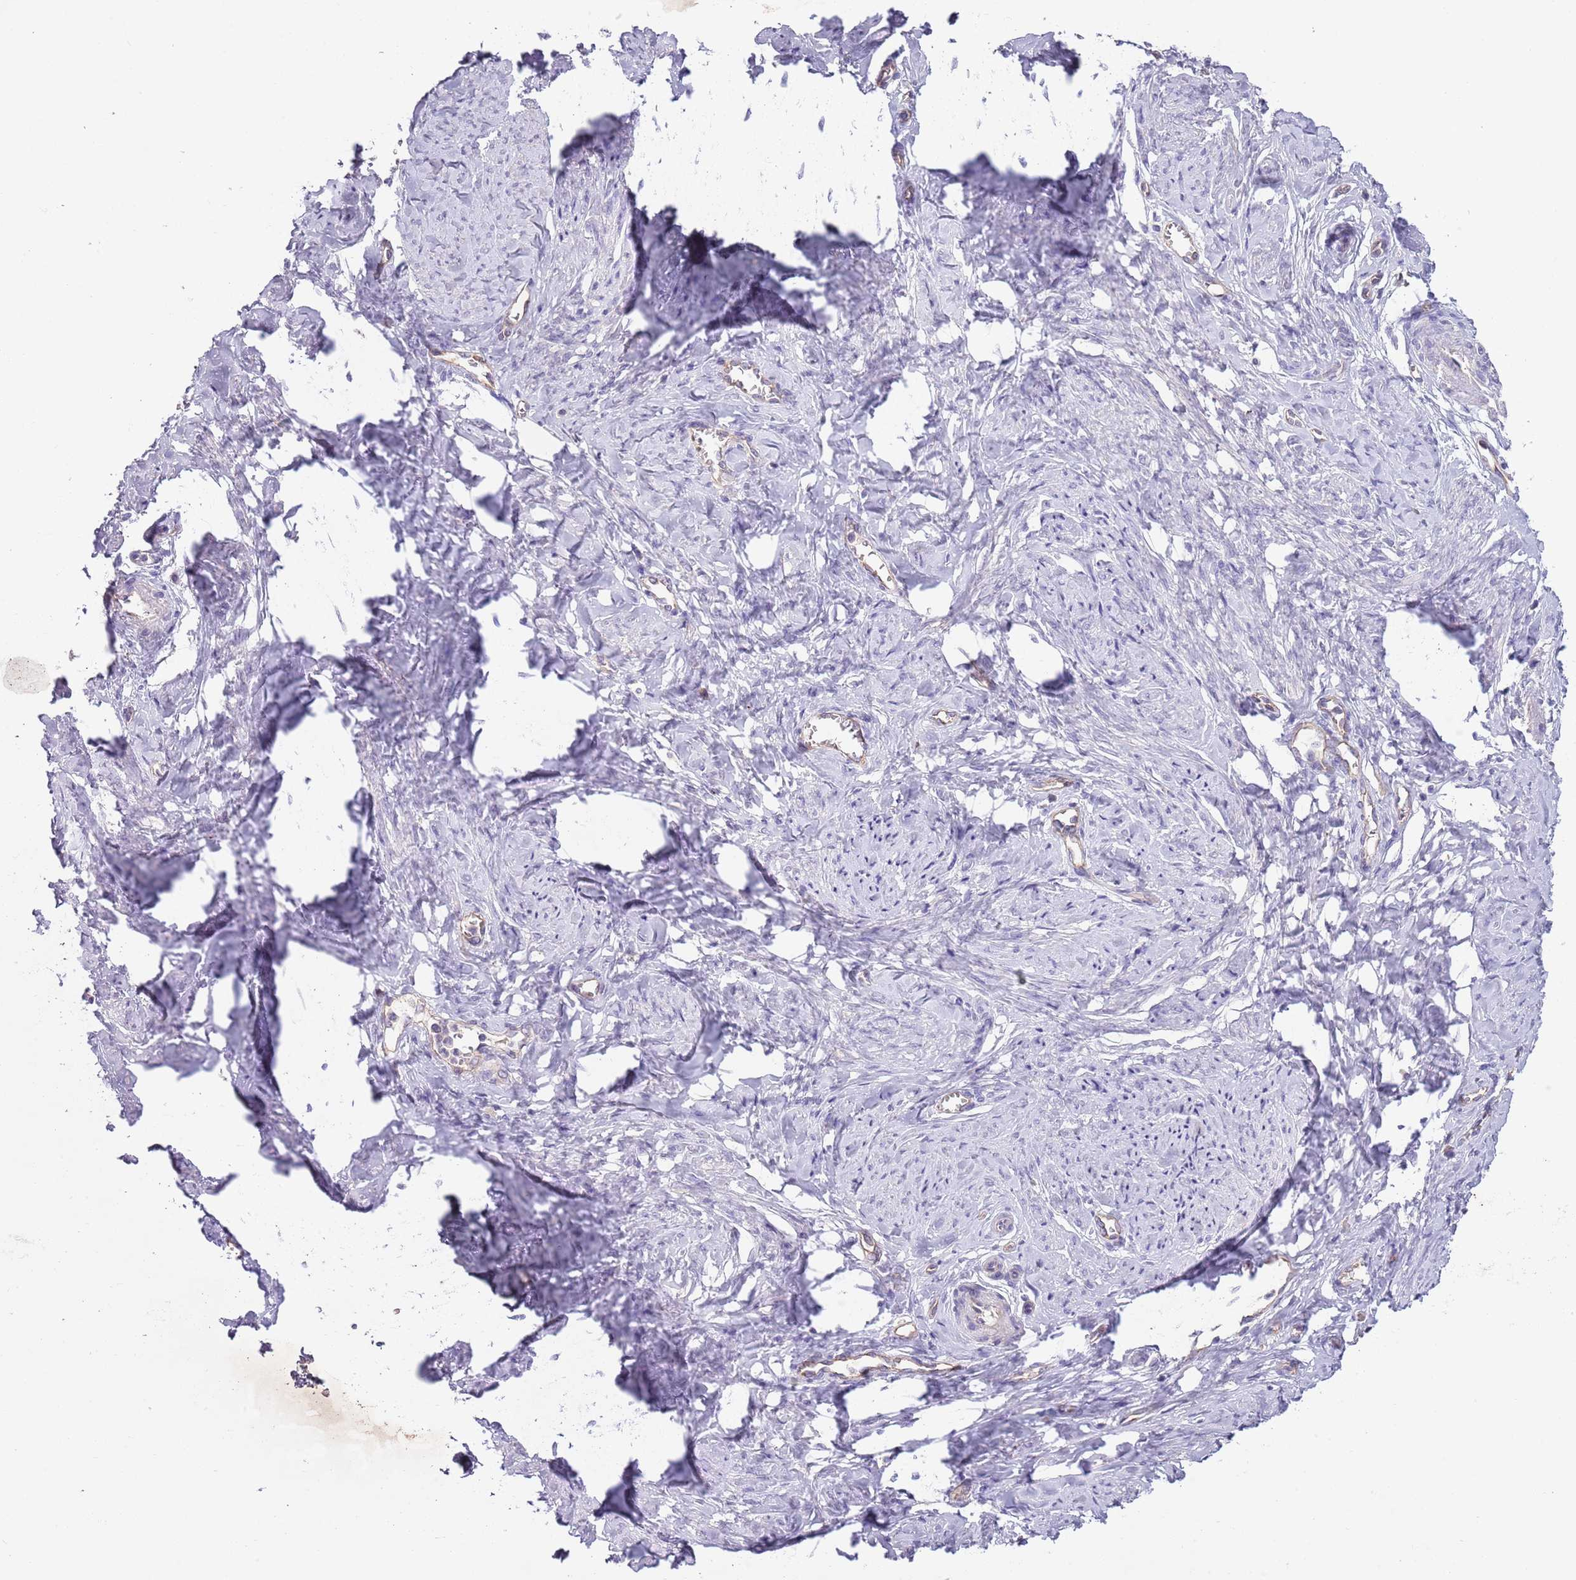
{"staining": {"intensity": "negative", "quantity": "none", "location": "none"}, "tissue": "cervix", "cell_type": "Glandular cells", "image_type": "normal", "snomed": [{"axis": "morphology", "description": "Normal tissue, NOS"}, {"axis": "topography", "description": "Cervix"}], "caption": "Immunohistochemistry (IHC) photomicrograph of benign cervix: human cervix stained with DAB demonstrates no significant protein staining in glandular cells.", "gene": "HES3", "patient": {"sex": "female", "age": 42}}